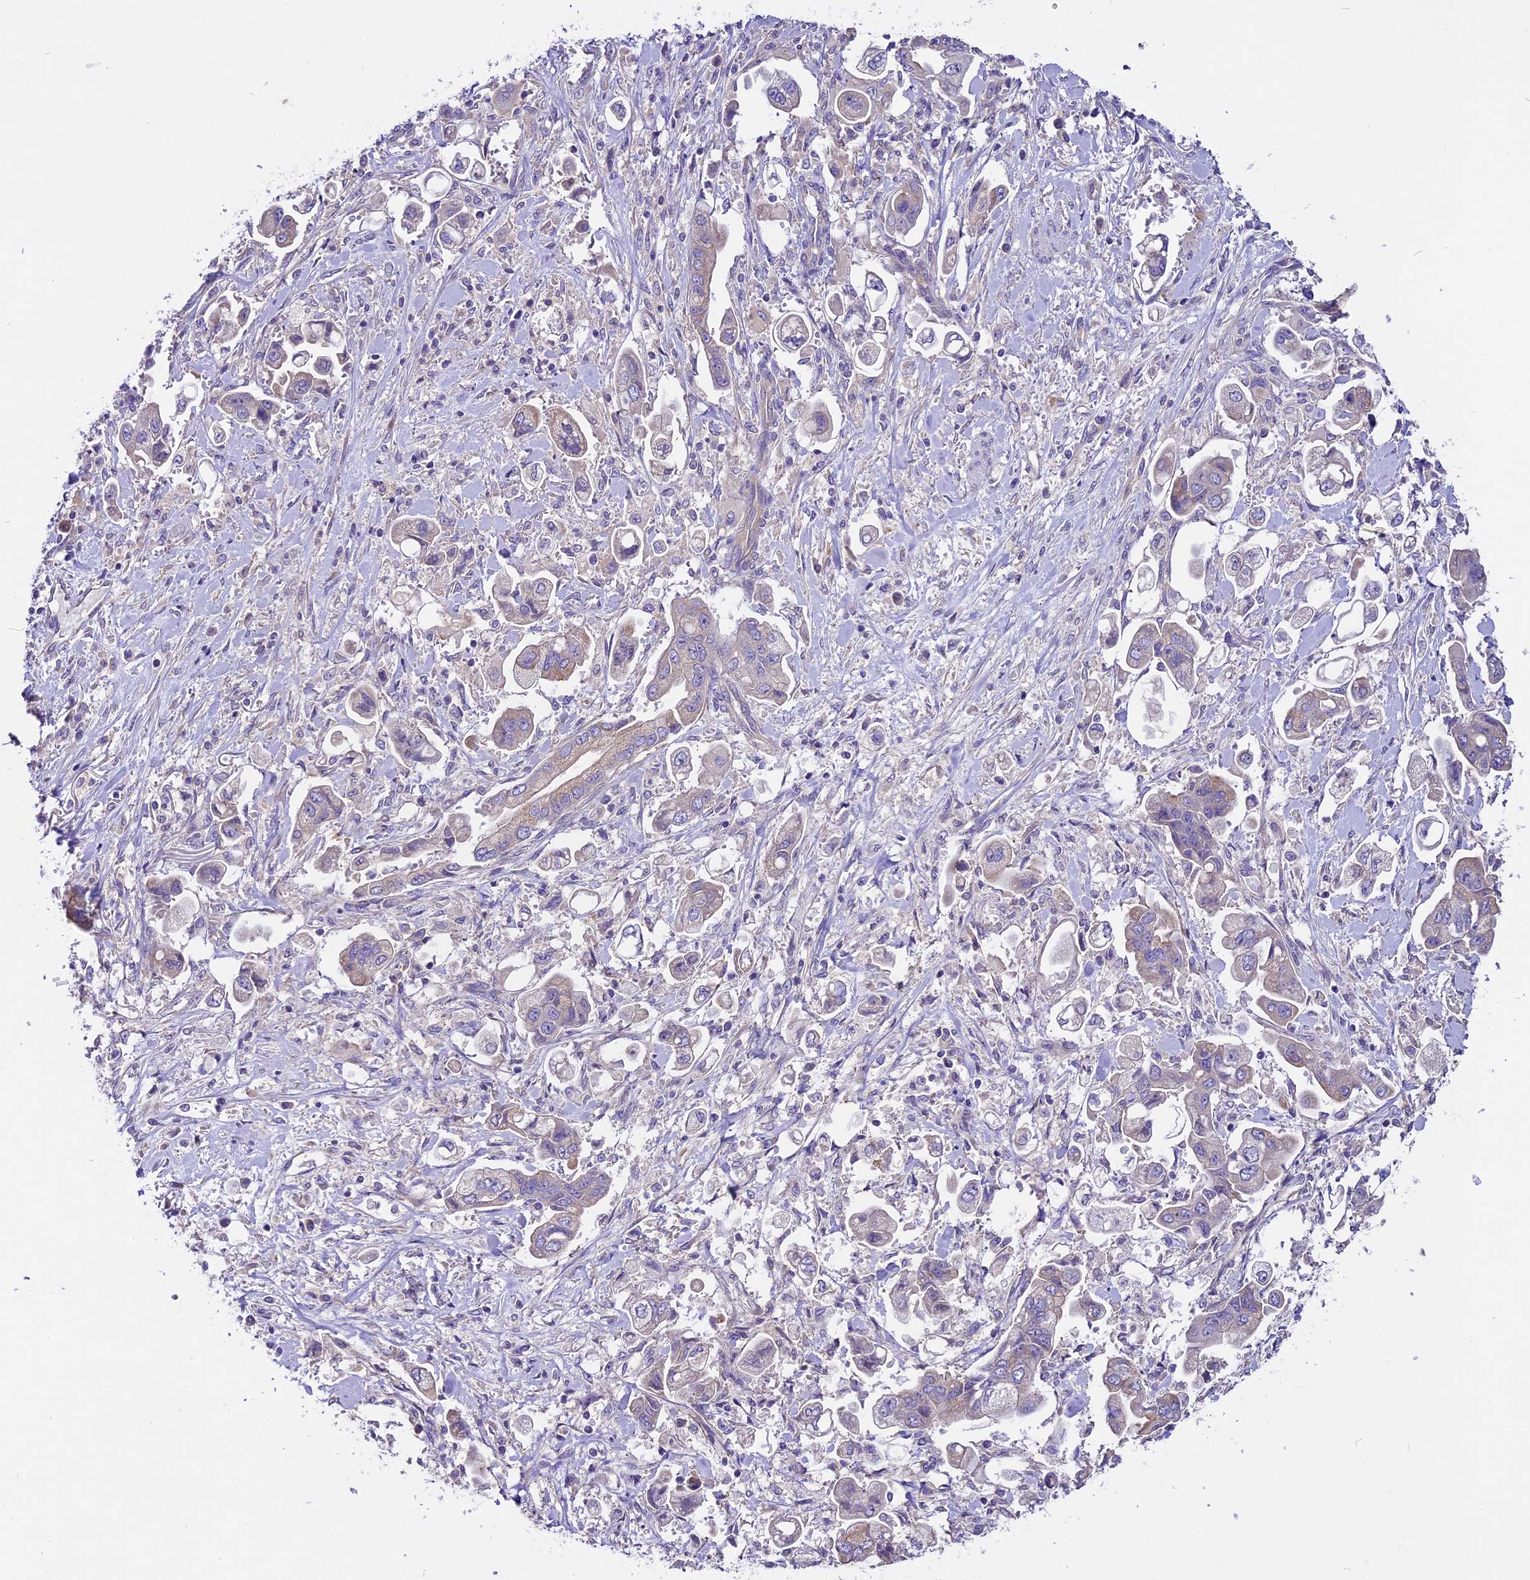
{"staining": {"intensity": "weak", "quantity": "<25%", "location": "cytoplasmic/membranous"}, "tissue": "stomach cancer", "cell_type": "Tumor cells", "image_type": "cancer", "snomed": [{"axis": "morphology", "description": "Adenocarcinoma, NOS"}, {"axis": "topography", "description": "Stomach"}], "caption": "There is no significant staining in tumor cells of adenocarcinoma (stomach).", "gene": "PEMT", "patient": {"sex": "male", "age": 62}}